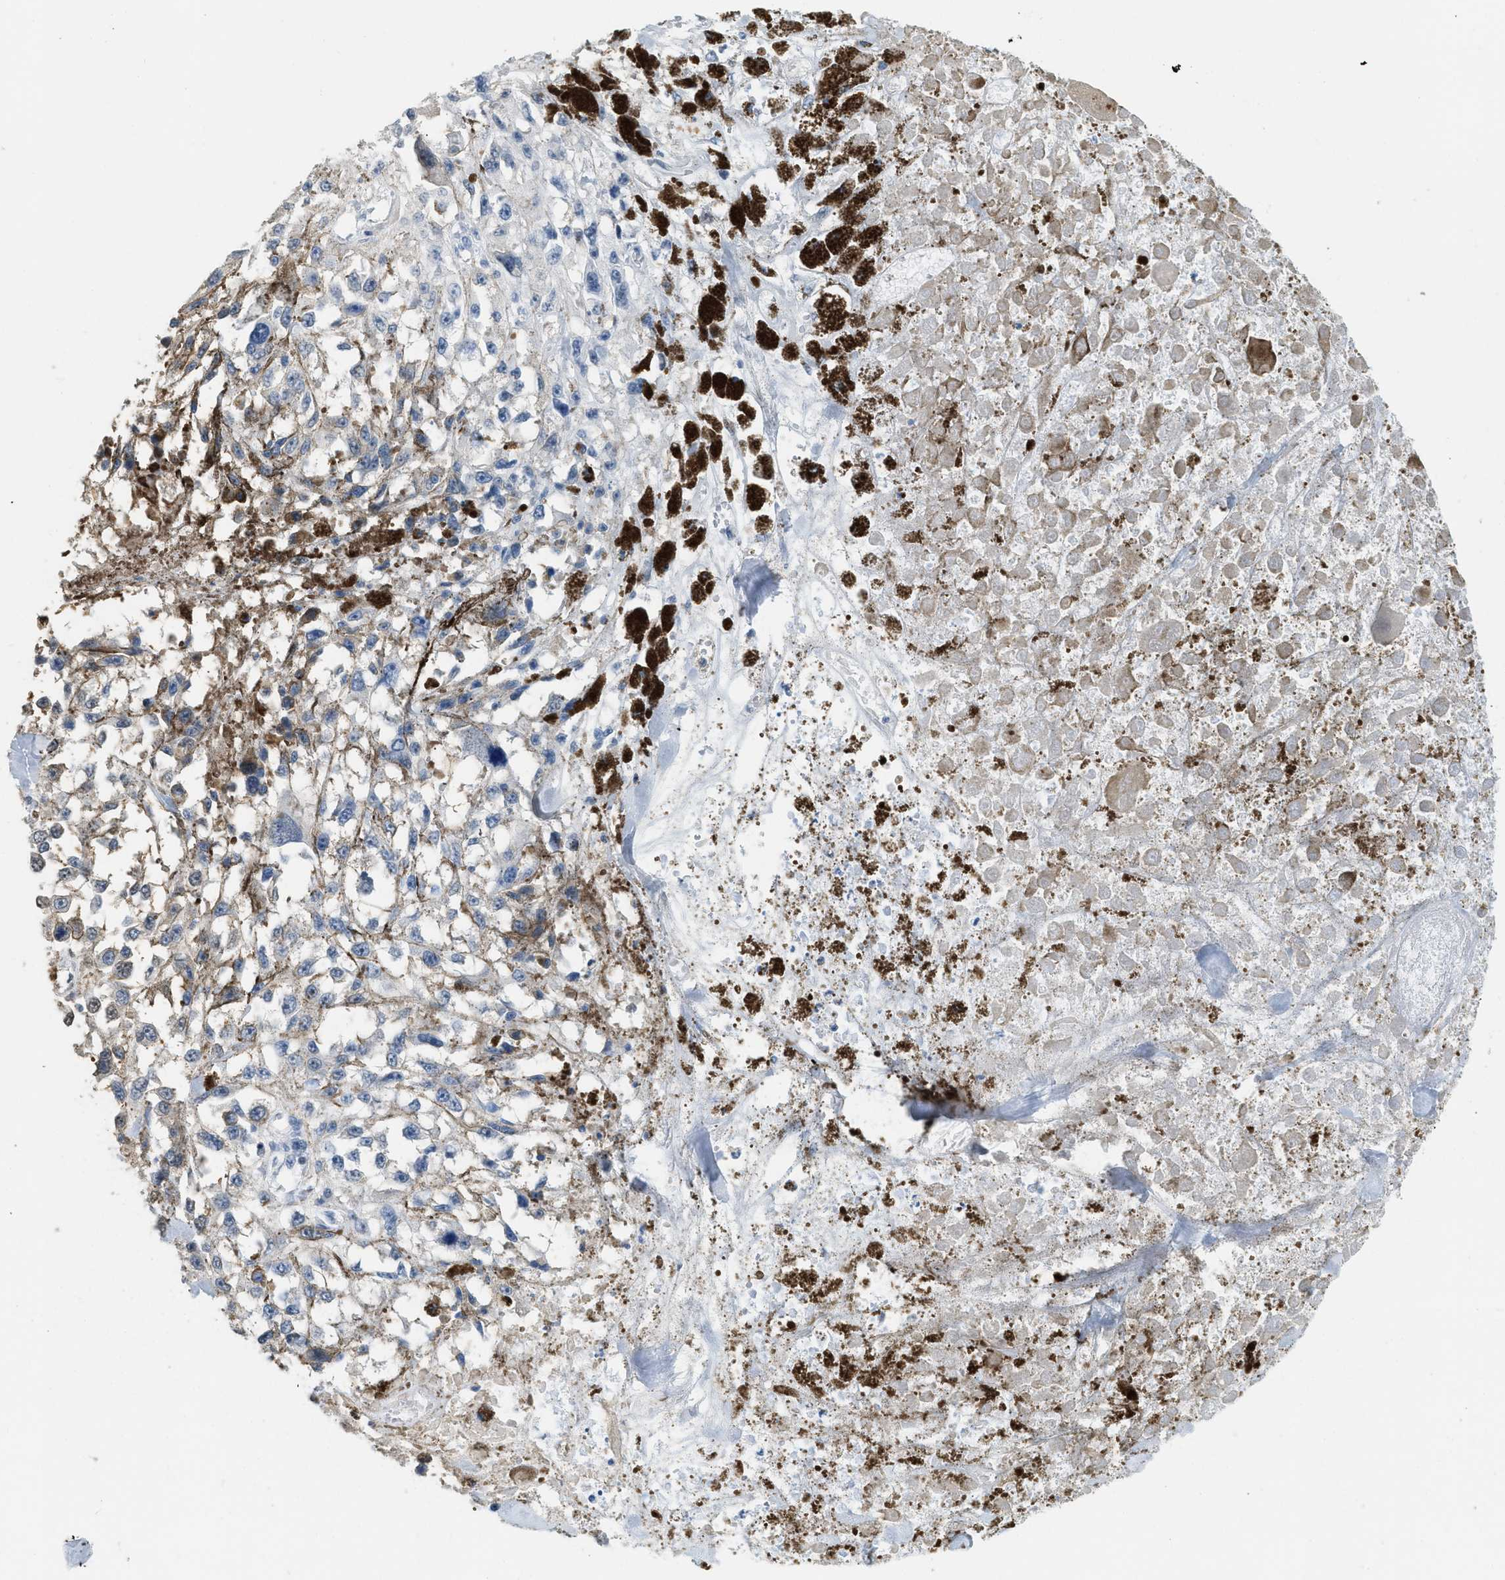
{"staining": {"intensity": "negative", "quantity": "none", "location": "none"}, "tissue": "melanoma", "cell_type": "Tumor cells", "image_type": "cancer", "snomed": [{"axis": "morphology", "description": "Malignant melanoma, Metastatic site"}, {"axis": "topography", "description": "Lymph node"}], "caption": "Protein analysis of melanoma demonstrates no significant positivity in tumor cells.", "gene": "SPAM1", "patient": {"sex": "male", "age": 59}}